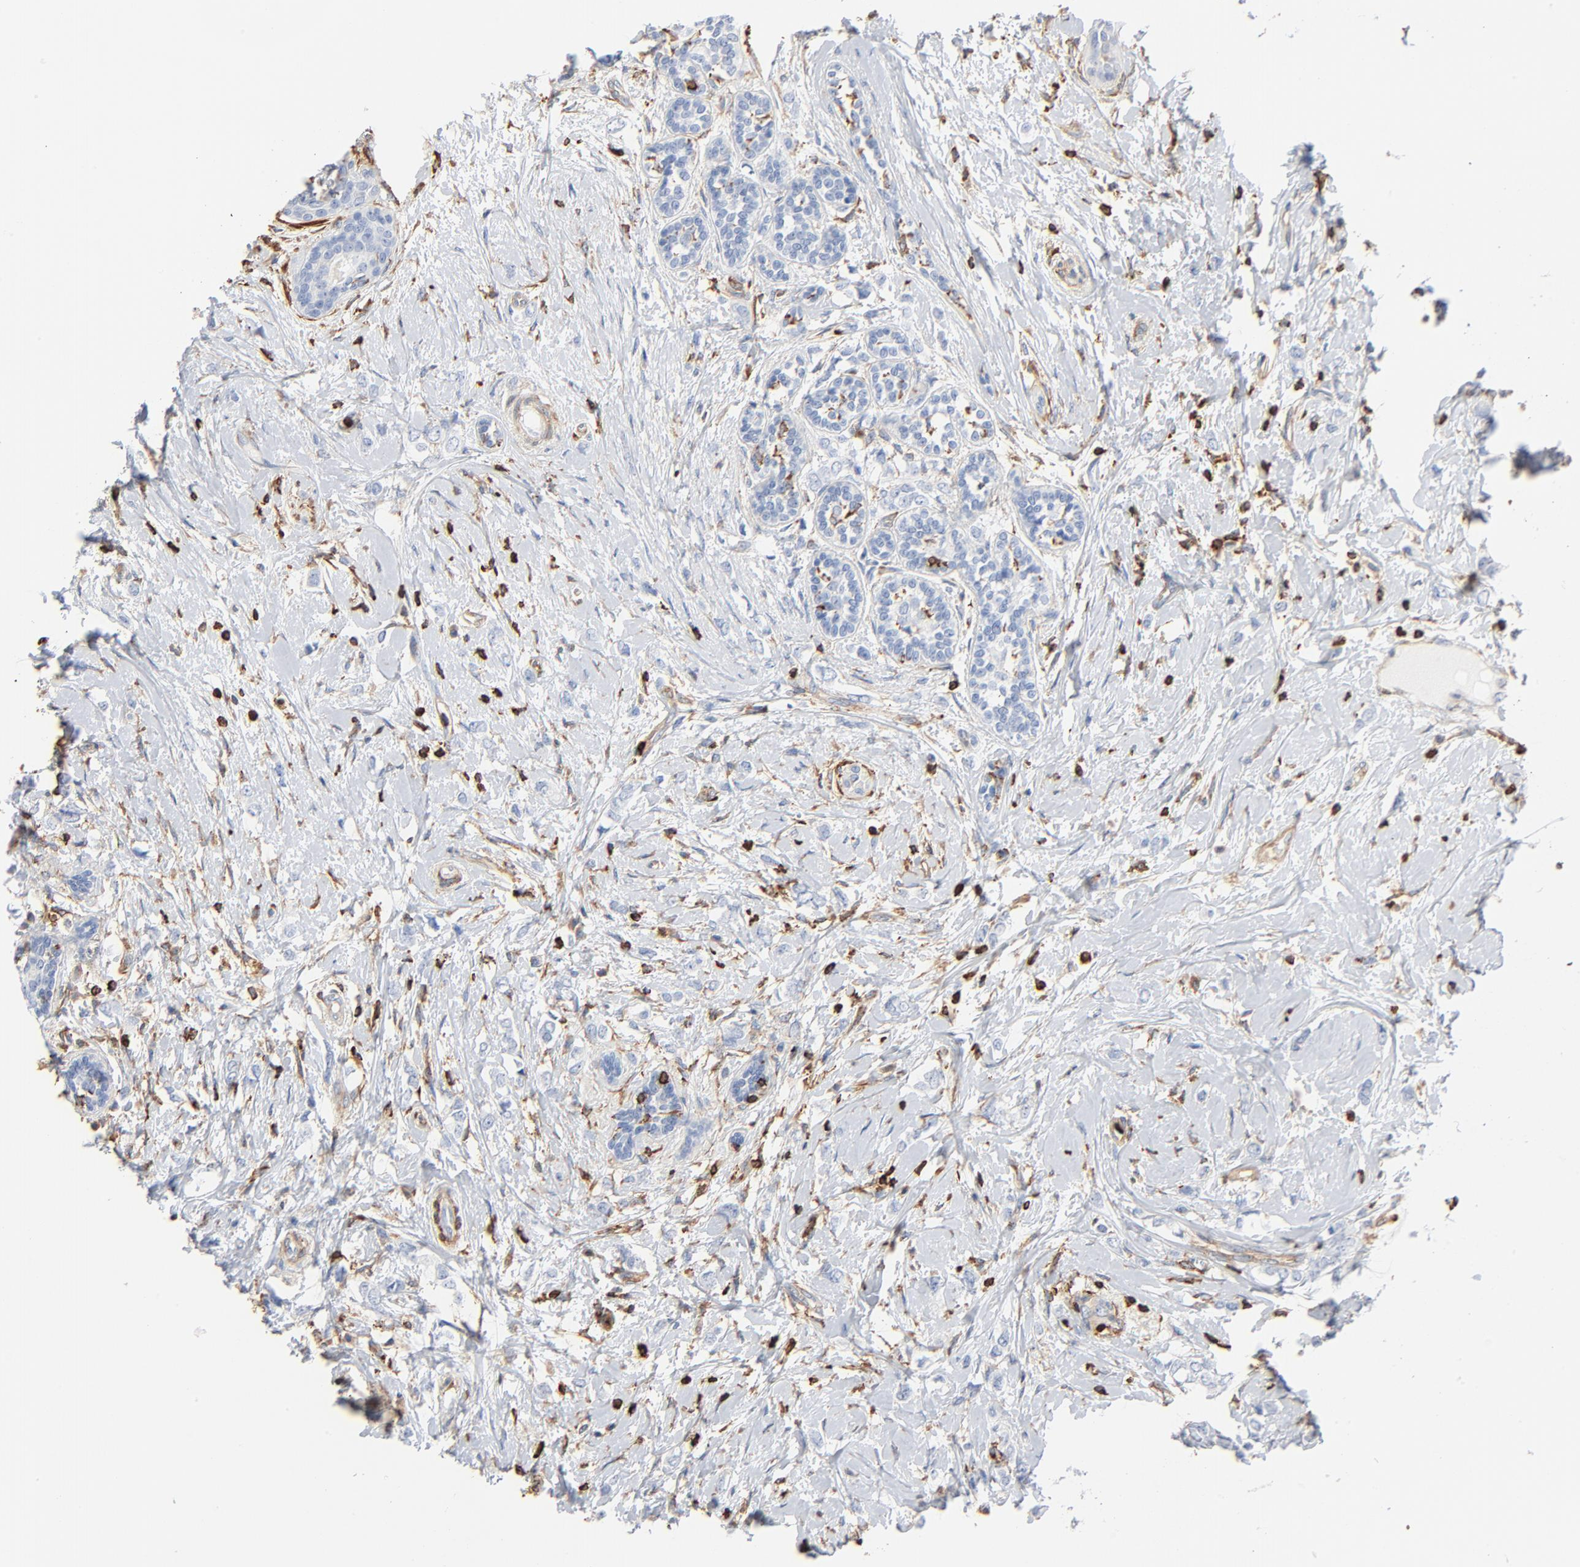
{"staining": {"intensity": "negative", "quantity": "none", "location": "none"}, "tissue": "breast cancer", "cell_type": "Tumor cells", "image_type": "cancer", "snomed": [{"axis": "morphology", "description": "Normal tissue, NOS"}, {"axis": "morphology", "description": "Lobular carcinoma"}, {"axis": "topography", "description": "Breast"}], "caption": "Immunohistochemistry (IHC) micrograph of human lobular carcinoma (breast) stained for a protein (brown), which shows no staining in tumor cells.", "gene": "SH3KBP1", "patient": {"sex": "female", "age": 47}}